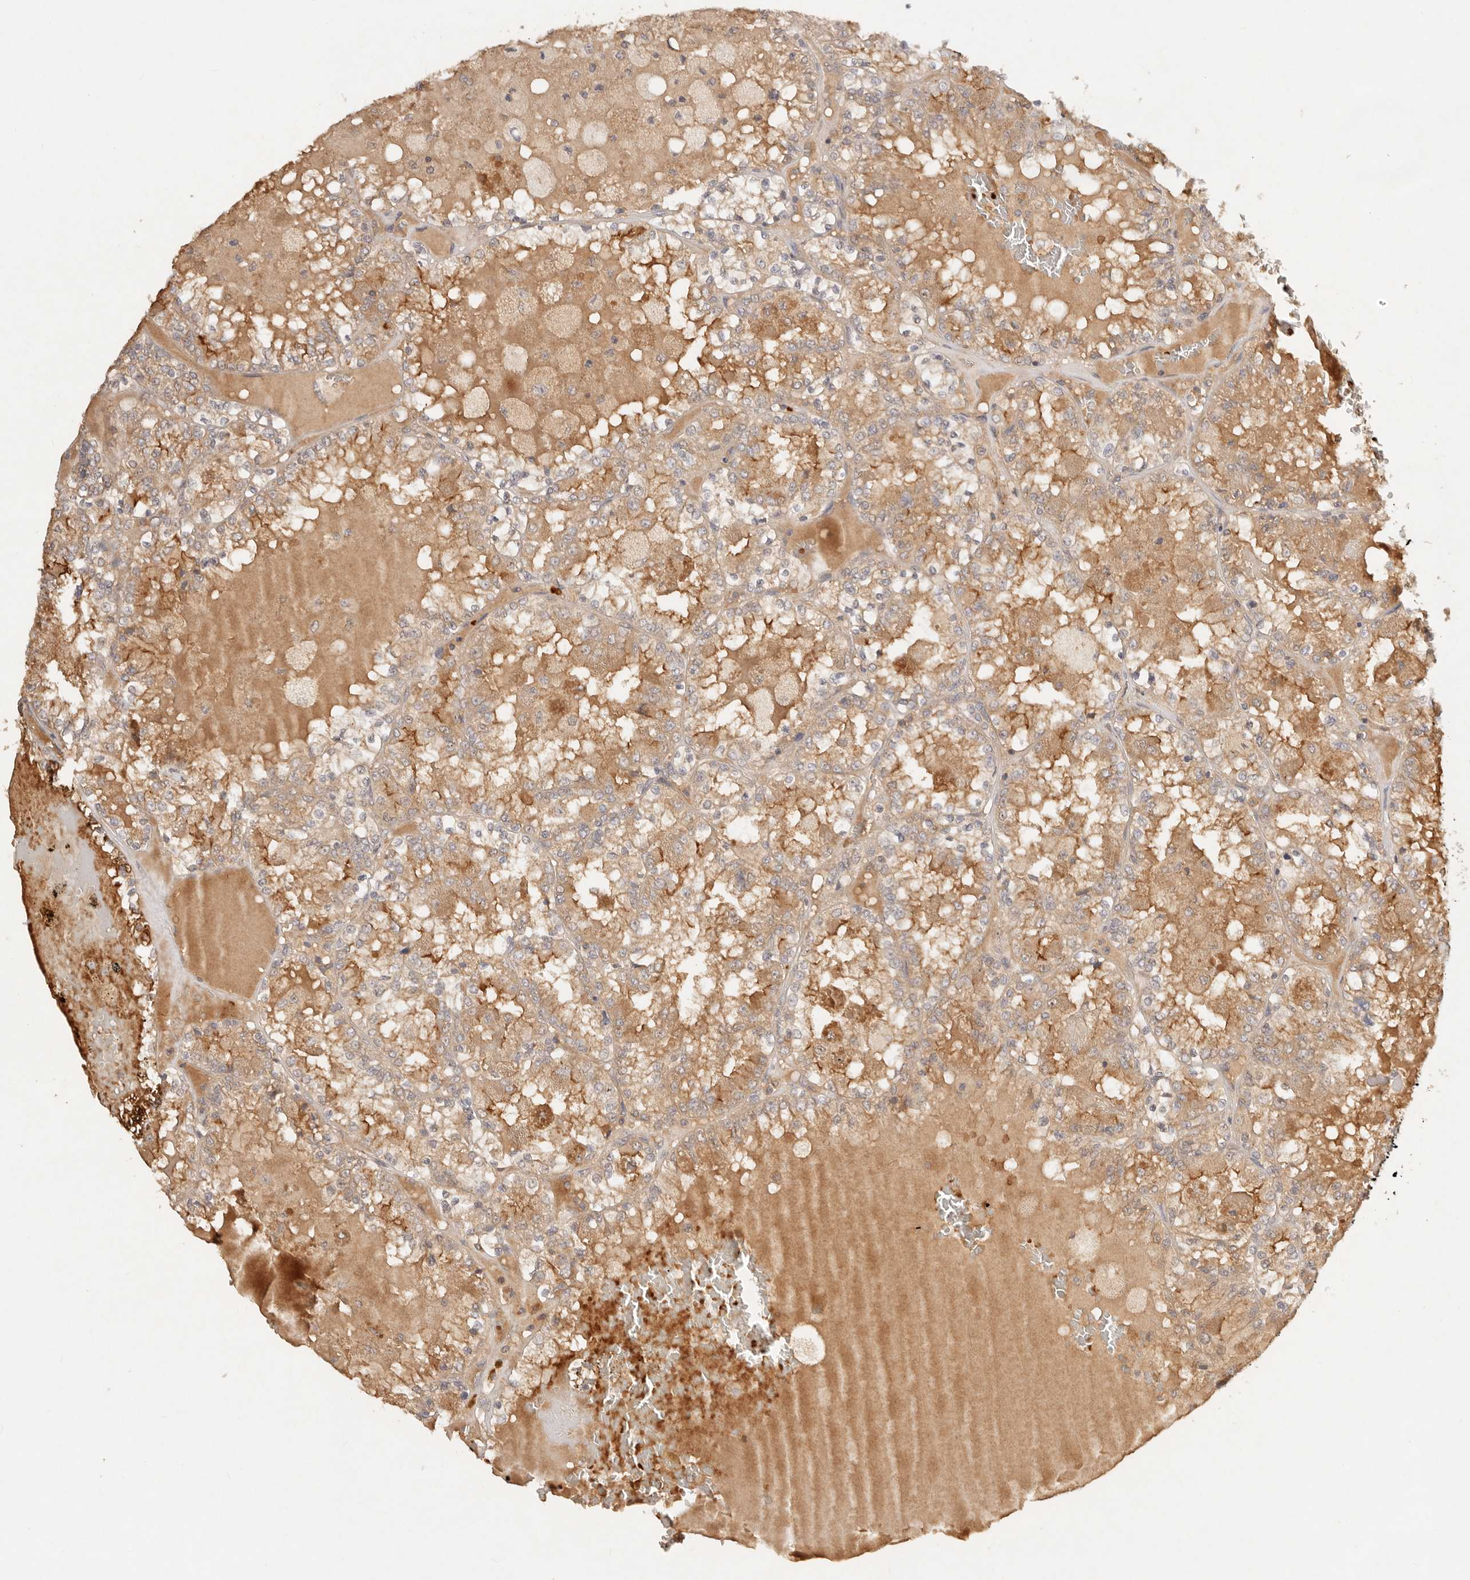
{"staining": {"intensity": "moderate", "quantity": ">75%", "location": "cytoplasmic/membranous"}, "tissue": "renal cancer", "cell_type": "Tumor cells", "image_type": "cancer", "snomed": [{"axis": "morphology", "description": "Adenocarcinoma, NOS"}, {"axis": "topography", "description": "Kidney"}], "caption": "Human renal adenocarcinoma stained for a protein (brown) shows moderate cytoplasmic/membranous positive expression in approximately >75% of tumor cells.", "gene": "FREM2", "patient": {"sex": "female", "age": 56}}